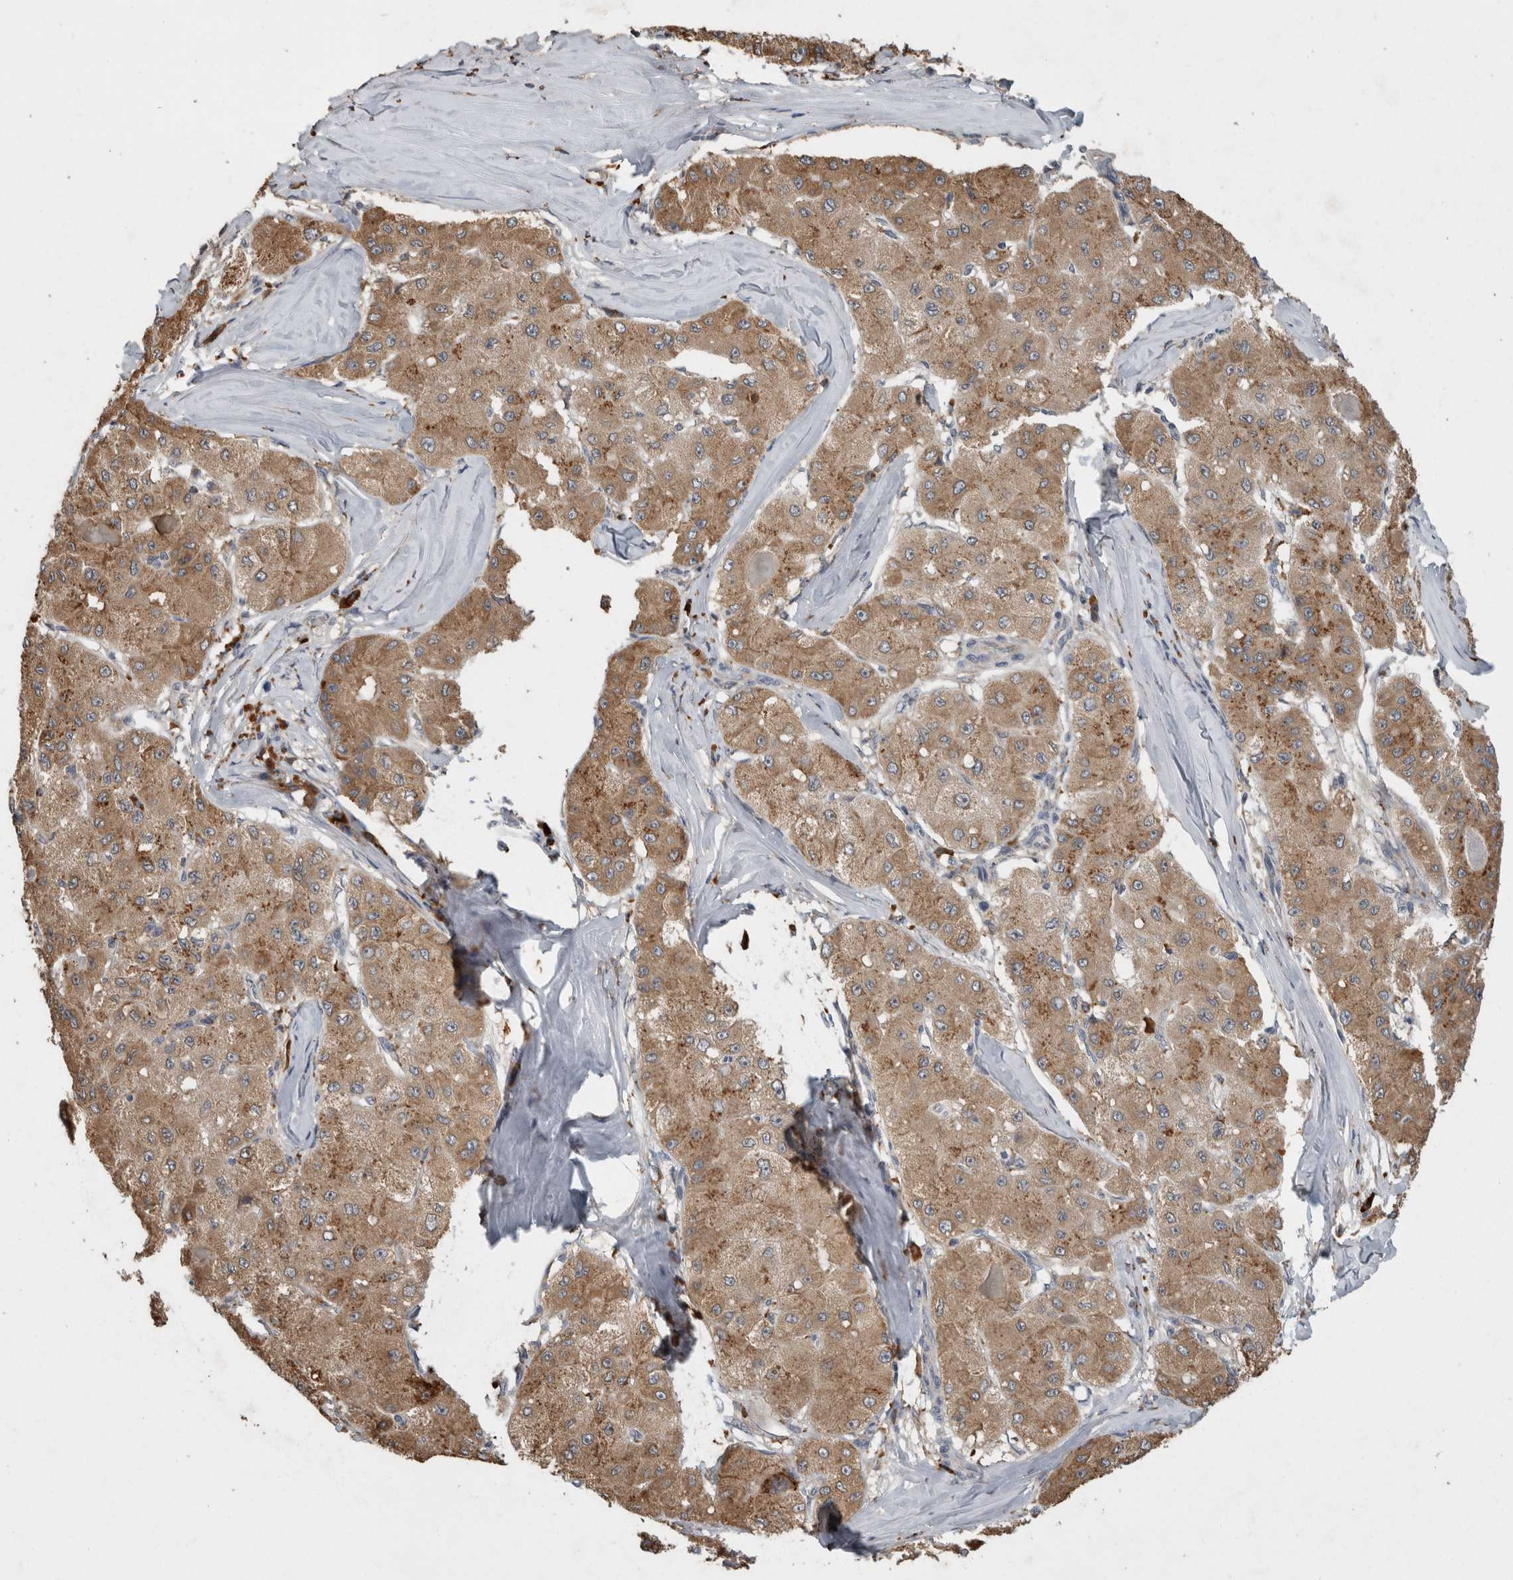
{"staining": {"intensity": "moderate", "quantity": ">75%", "location": "cytoplasmic/membranous"}, "tissue": "liver cancer", "cell_type": "Tumor cells", "image_type": "cancer", "snomed": [{"axis": "morphology", "description": "Carcinoma, Hepatocellular, NOS"}, {"axis": "topography", "description": "Liver"}], "caption": "Hepatocellular carcinoma (liver) stained with DAB (3,3'-diaminobenzidine) immunohistochemistry (IHC) shows medium levels of moderate cytoplasmic/membranous expression in about >75% of tumor cells. The staining was performed using DAB (3,3'-diaminobenzidine), with brown indicating positive protein expression. Nuclei are stained blue with hematoxylin.", "gene": "ADGRL3", "patient": {"sex": "male", "age": 80}}